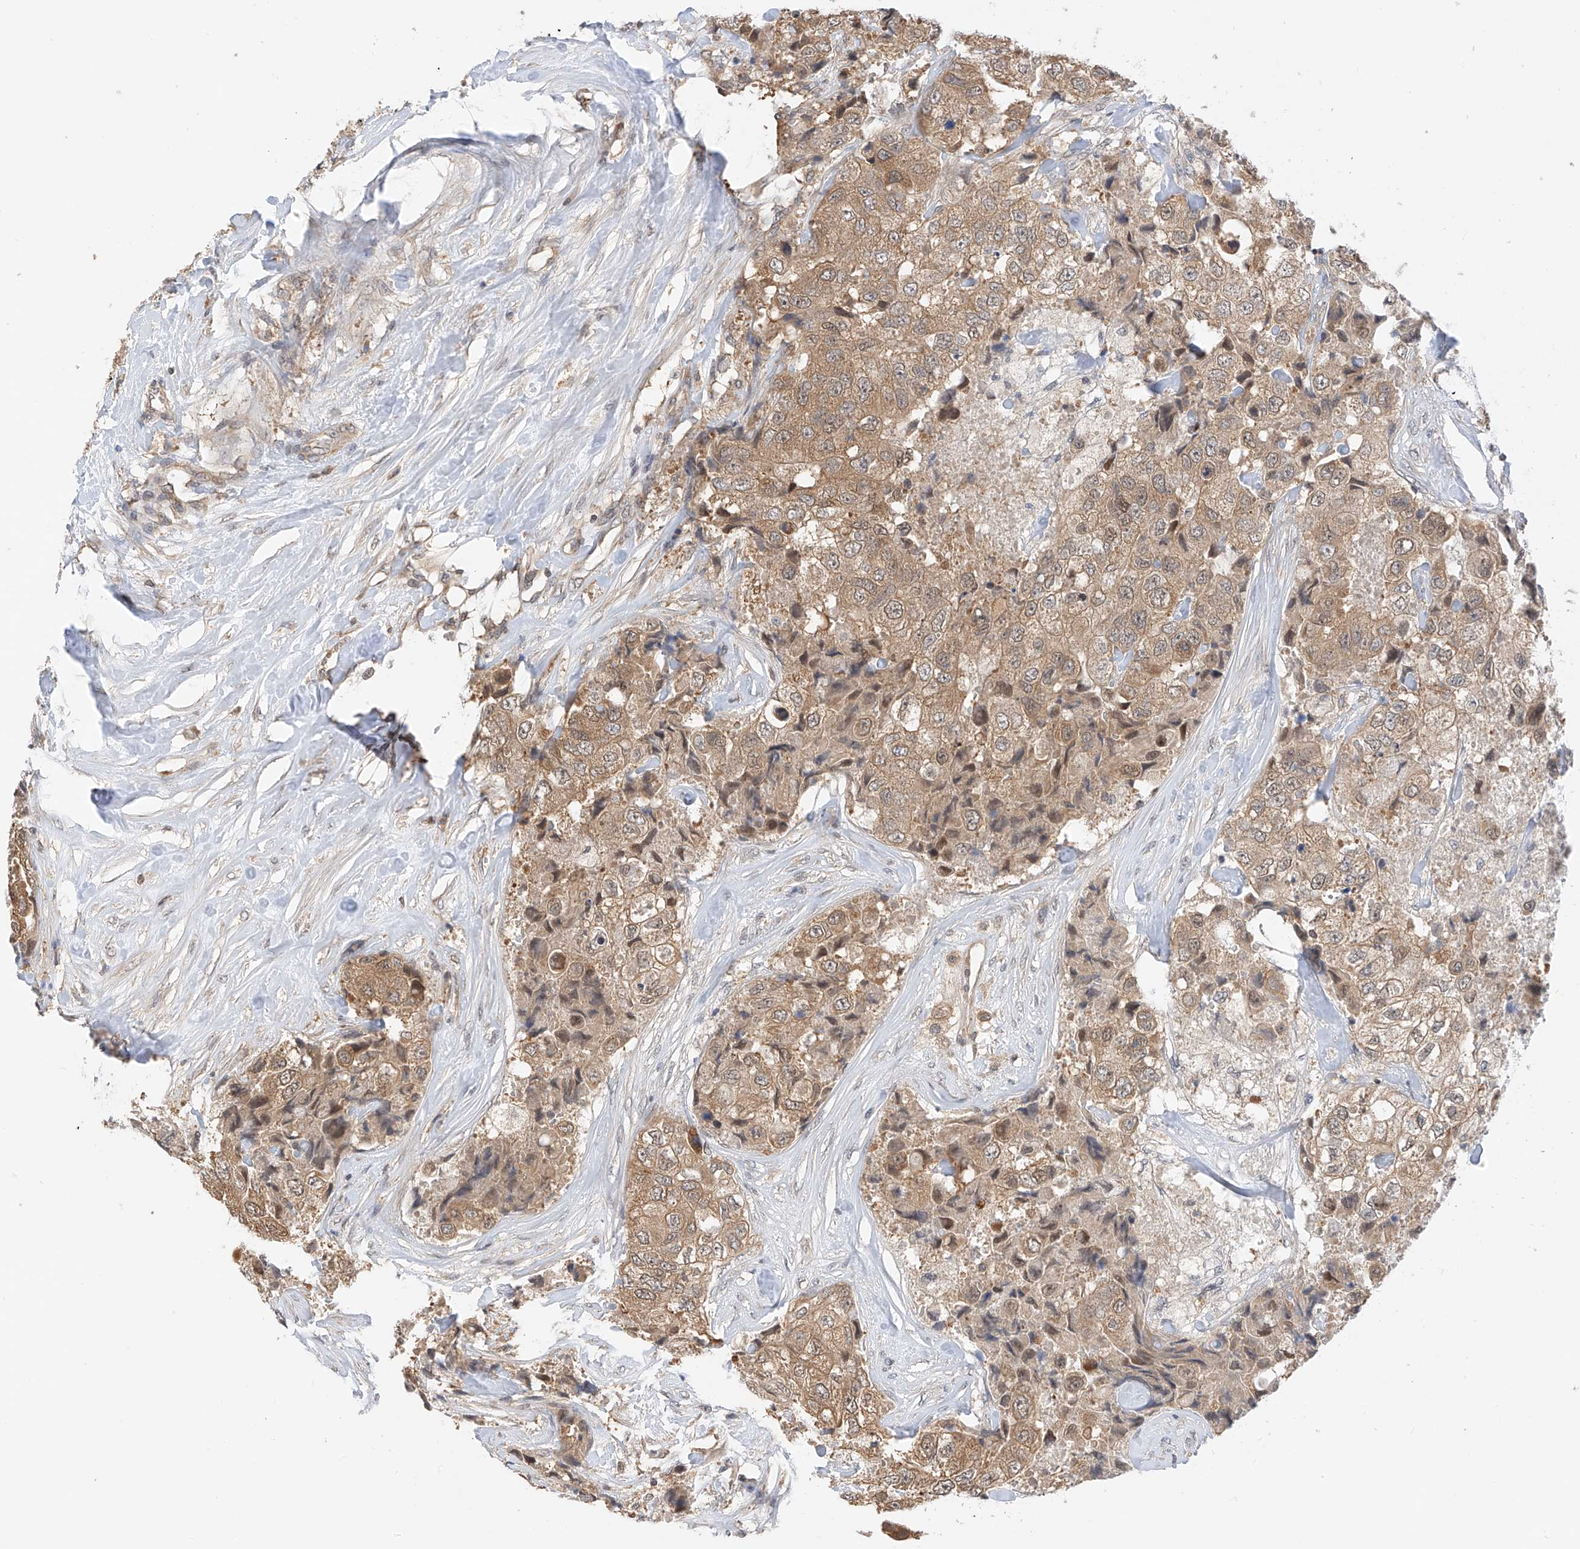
{"staining": {"intensity": "moderate", "quantity": ">75%", "location": "cytoplasmic/membranous"}, "tissue": "breast cancer", "cell_type": "Tumor cells", "image_type": "cancer", "snomed": [{"axis": "morphology", "description": "Duct carcinoma"}, {"axis": "topography", "description": "Breast"}], "caption": "Protein staining demonstrates moderate cytoplasmic/membranous staining in about >75% of tumor cells in breast cancer.", "gene": "PPA2", "patient": {"sex": "female", "age": 62}}